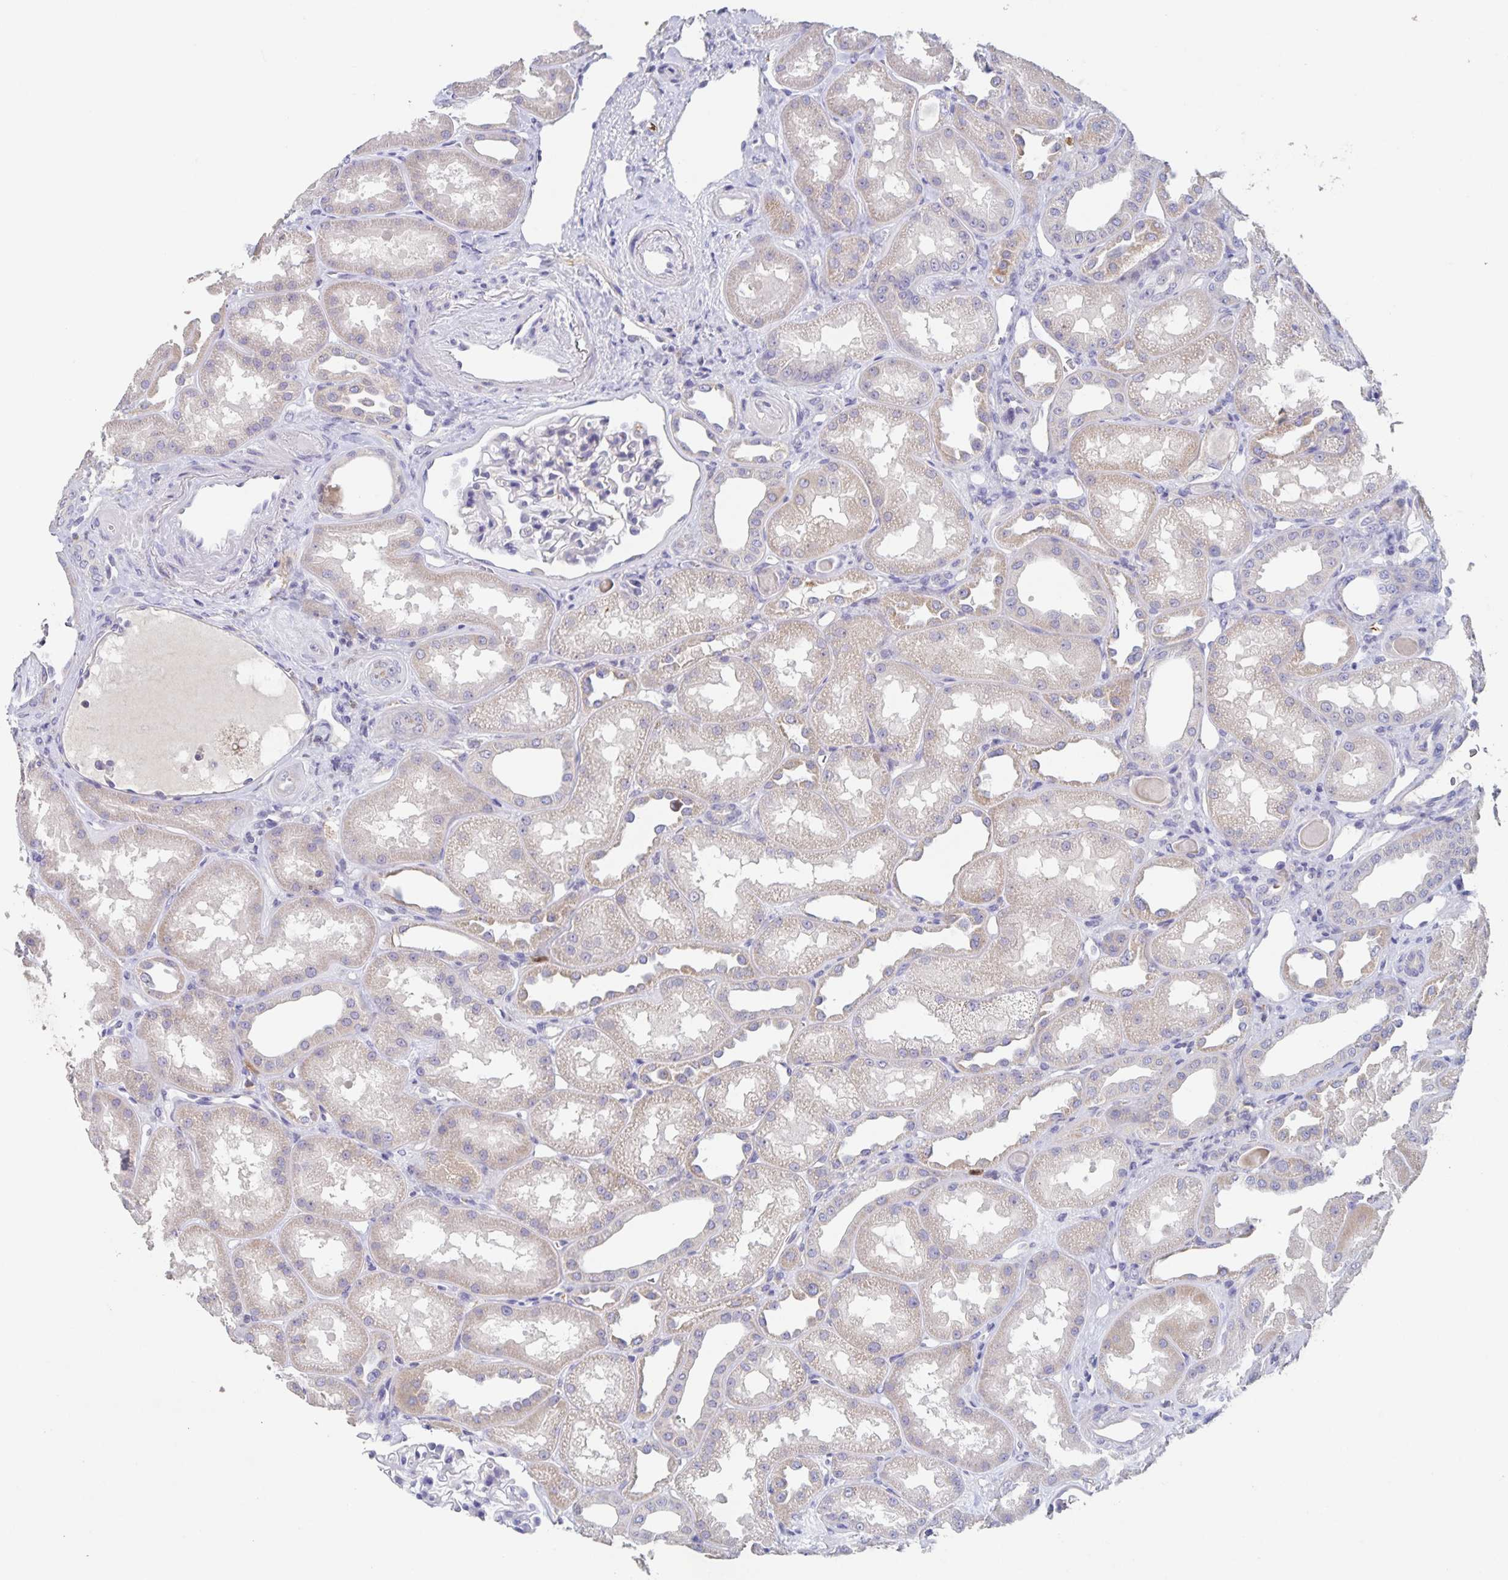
{"staining": {"intensity": "negative", "quantity": "none", "location": "none"}, "tissue": "kidney", "cell_type": "Cells in glomeruli", "image_type": "normal", "snomed": [{"axis": "morphology", "description": "Normal tissue, NOS"}, {"axis": "topography", "description": "Kidney"}], "caption": "This micrograph is of normal kidney stained with immunohistochemistry to label a protein in brown with the nuclei are counter-stained blue. There is no staining in cells in glomeruli.", "gene": "CDC42BPG", "patient": {"sex": "male", "age": 61}}